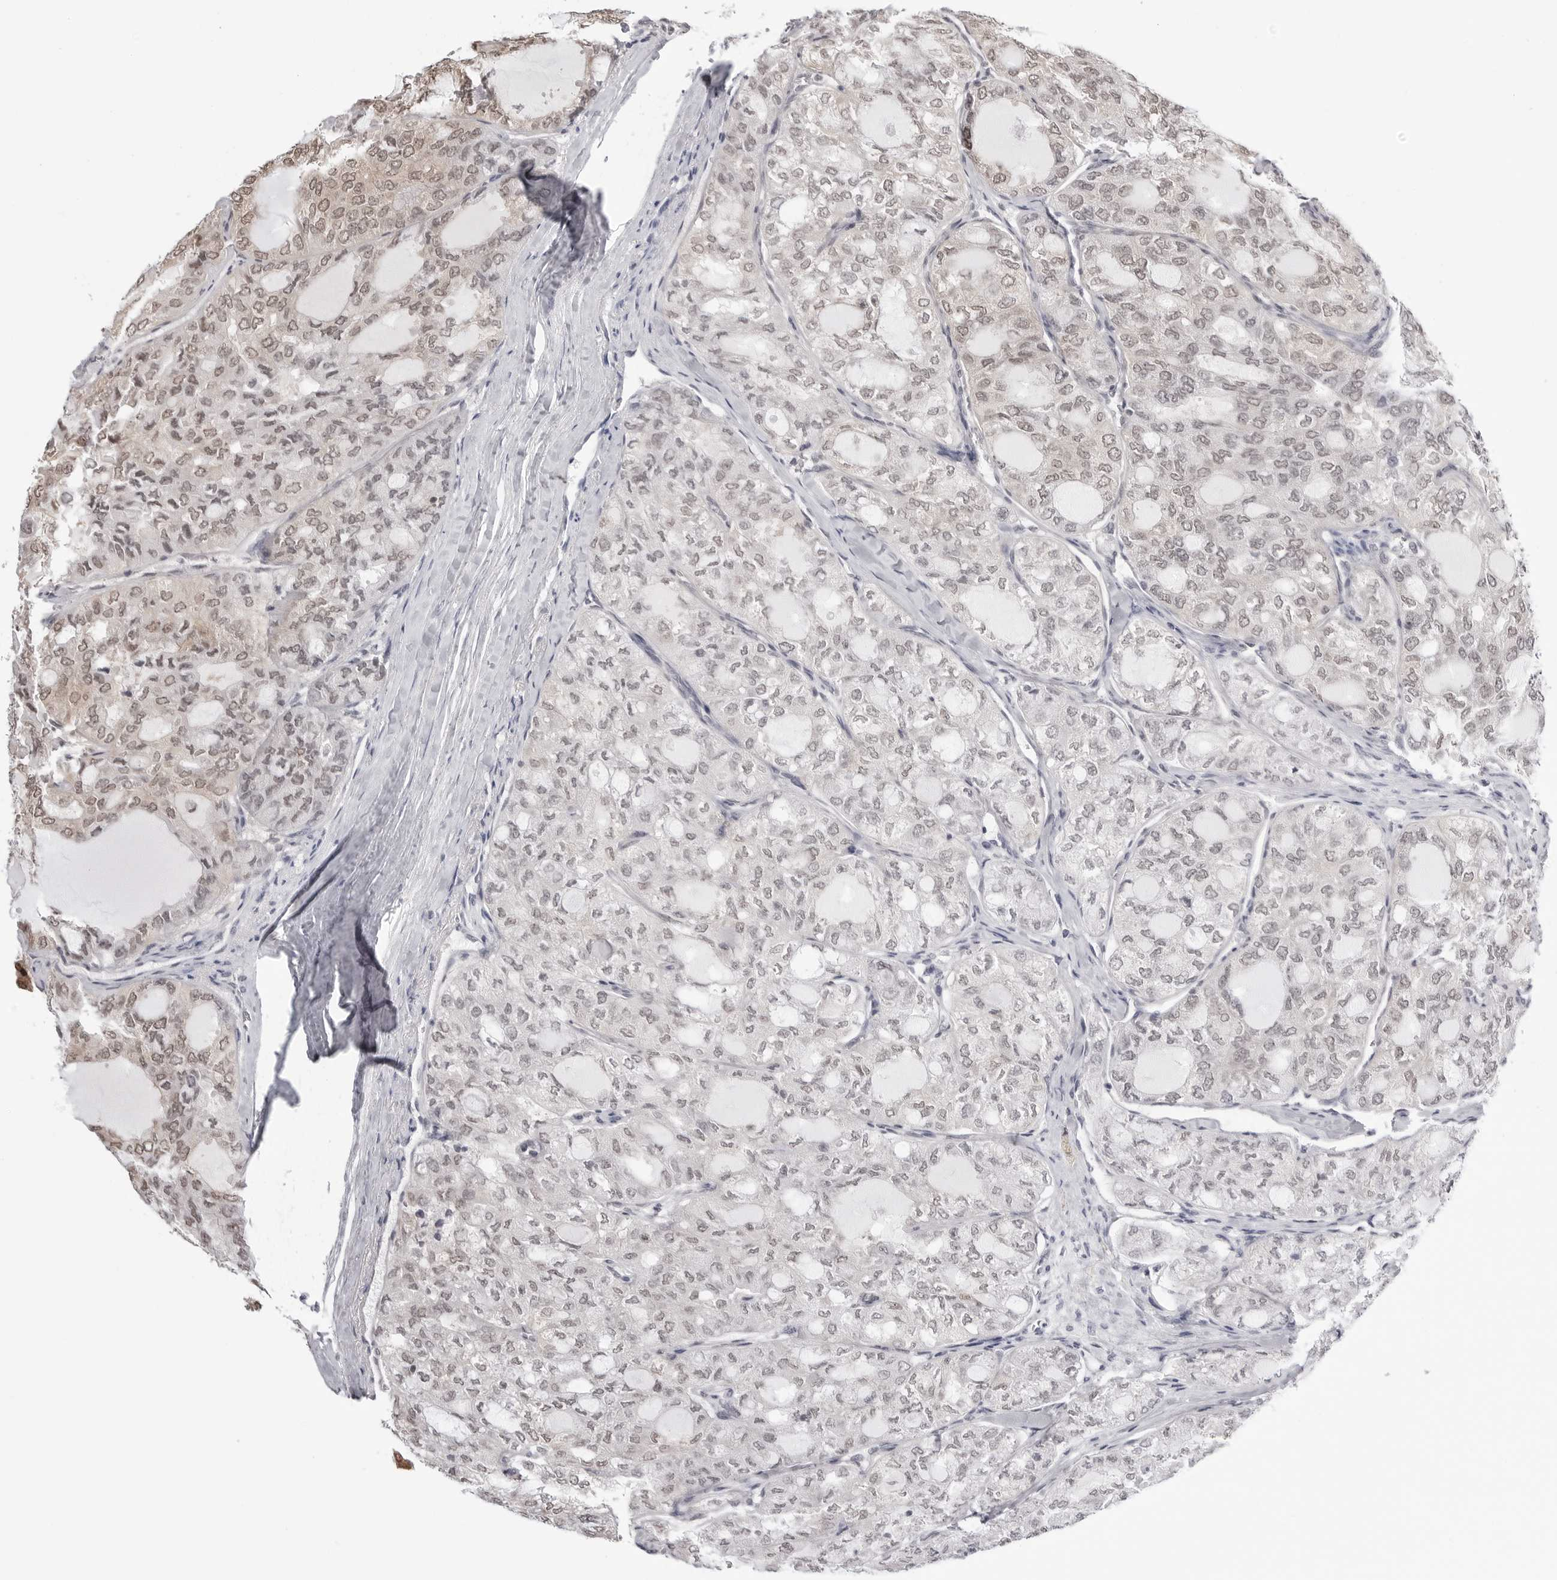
{"staining": {"intensity": "weak", "quantity": ">75%", "location": "nuclear"}, "tissue": "thyroid cancer", "cell_type": "Tumor cells", "image_type": "cancer", "snomed": [{"axis": "morphology", "description": "Follicular adenoma carcinoma, NOS"}, {"axis": "topography", "description": "Thyroid gland"}], "caption": "Immunohistochemical staining of thyroid cancer (follicular adenoma carcinoma) demonstrates low levels of weak nuclear protein staining in approximately >75% of tumor cells. The protein is stained brown, and the nuclei are stained in blue (DAB (3,3'-diaminobenzidine) IHC with brightfield microscopy, high magnification).", "gene": "YWHAG", "patient": {"sex": "male", "age": 75}}